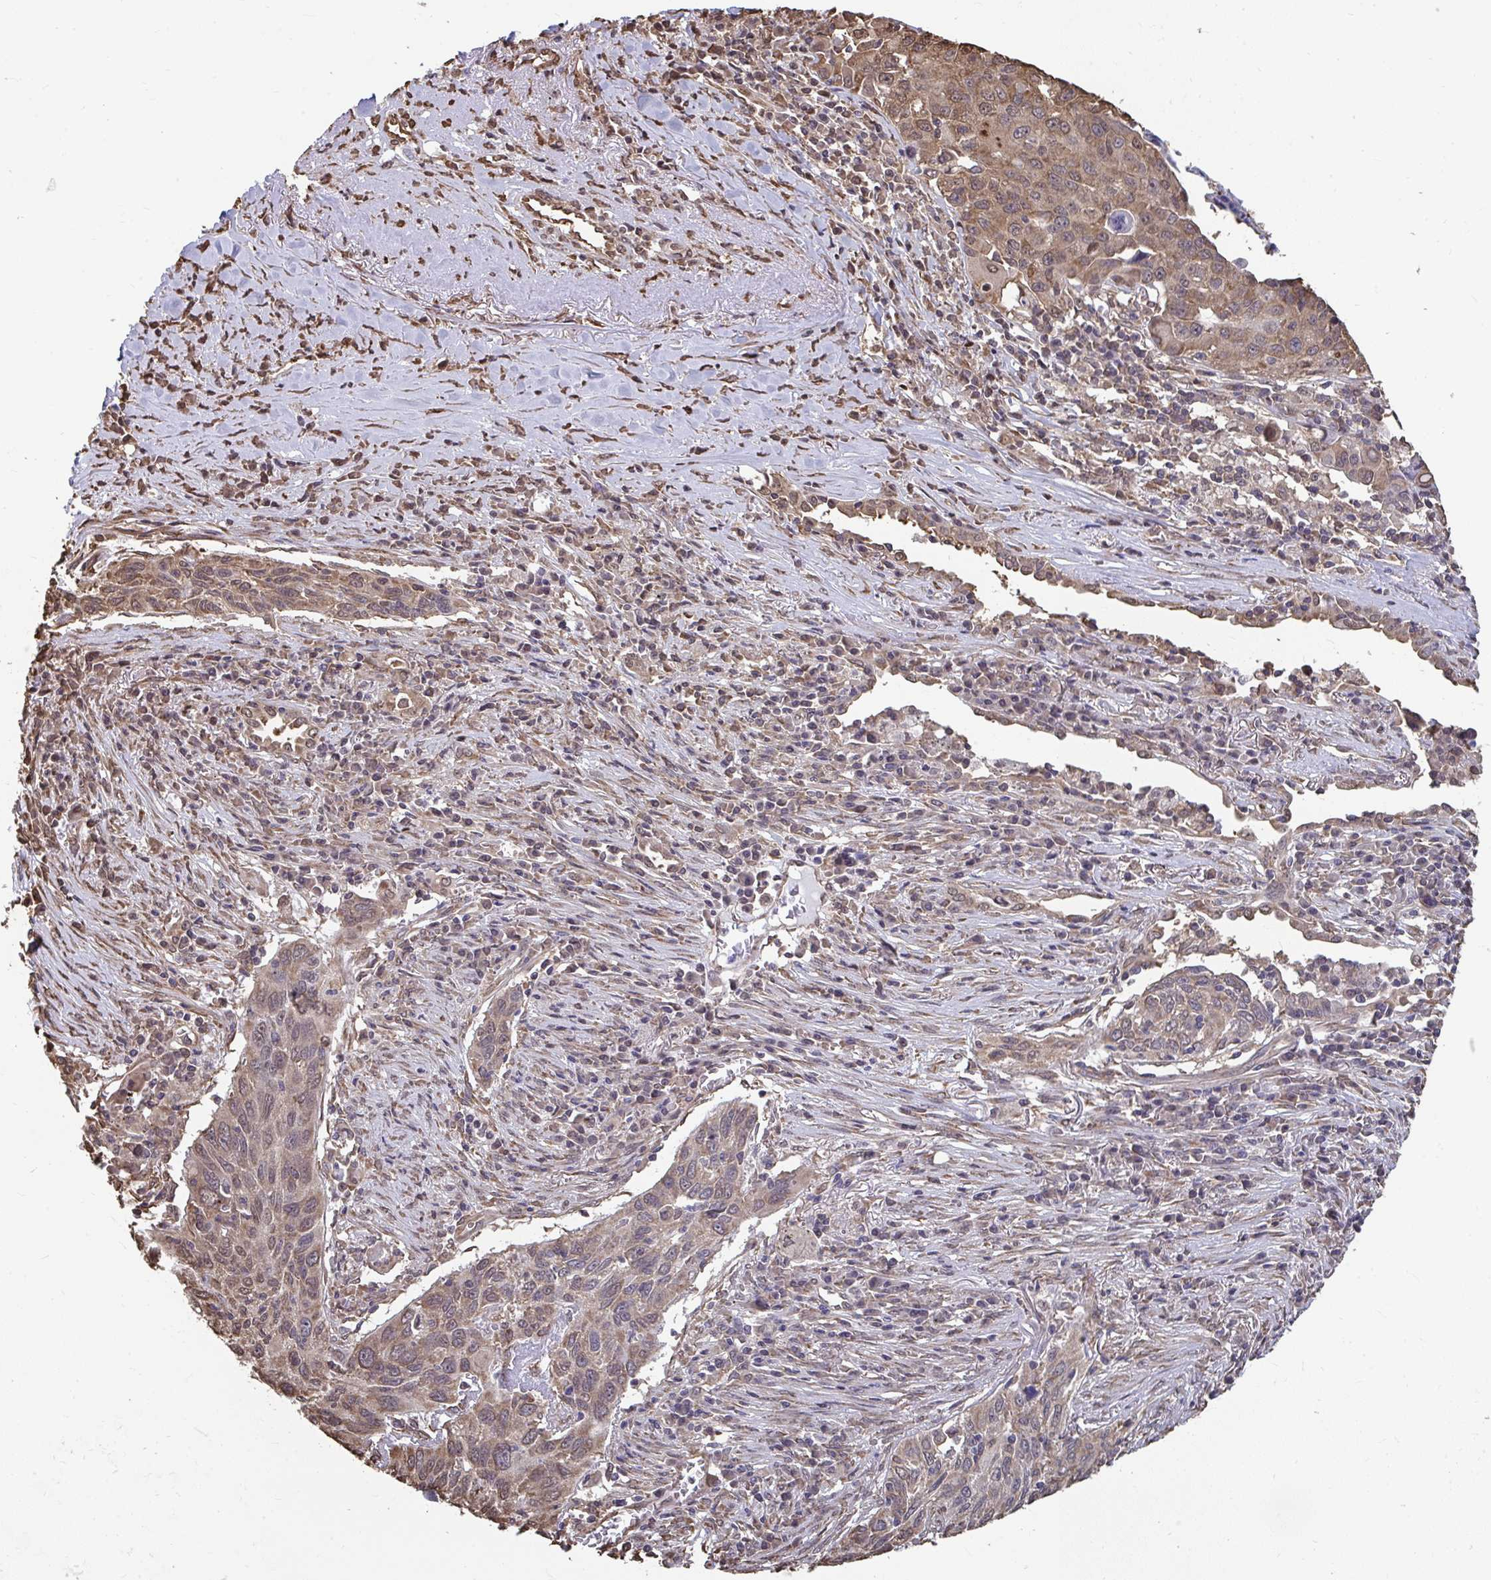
{"staining": {"intensity": "moderate", "quantity": ">75%", "location": "cytoplasmic/membranous,nuclear"}, "tissue": "lung cancer", "cell_type": "Tumor cells", "image_type": "cancer", "snomed": [{"axis": "morphology", "description": "Squamous cell carcinoma, NOS"}, {"axis": "topography", "description": "Lung"}], "caption": "Lung cancer (squamous cell carcinoma) stained for a protein shows moderate cytoplasmic/membranous and nuclear positivity in tumor cells.", "gene": "SYNCRIP", "patient": {"sex": "female", "age": 66}}